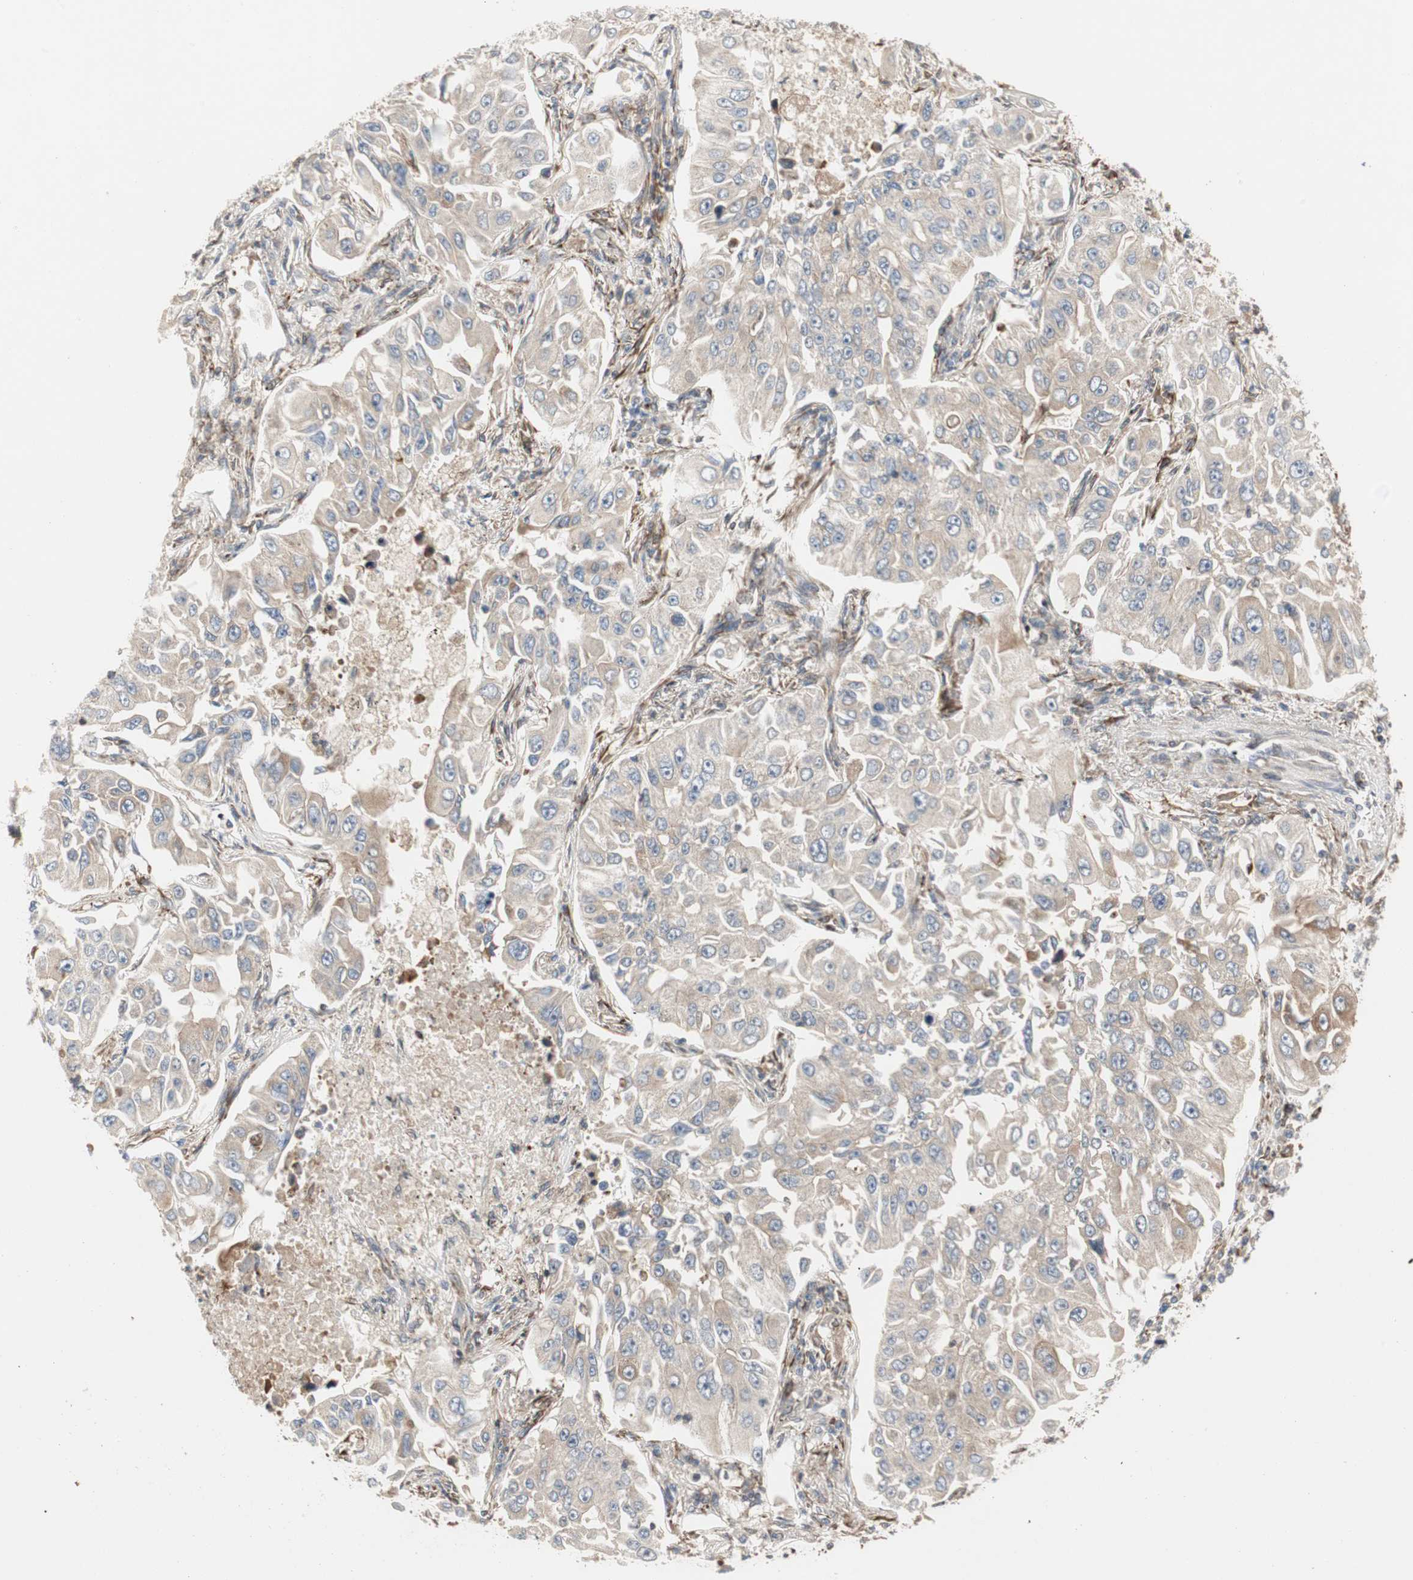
{"staining": {"intensity": "weak", "quantity": ">75%", "location": "cytoplasmic/membranous"}, "tissue": "lung cancer", "cell_type": "Tumor cells", "image_type": "cancer", "snomed": [{"axis": "morphology", "description": "Adenocarcinoma, NOS"}, {"axis": "topography", "description": "Lung"}], "caption": "Lung adenocarcinoma stained with DAB (3,3'-diaminobenzidine) IHC demonstrates low levels of weak cytoplasmic/membranous expression in approximately >75% of tumor cells.", "gene": "H6PD", "patient": {"sex": "male", "age": 84}}